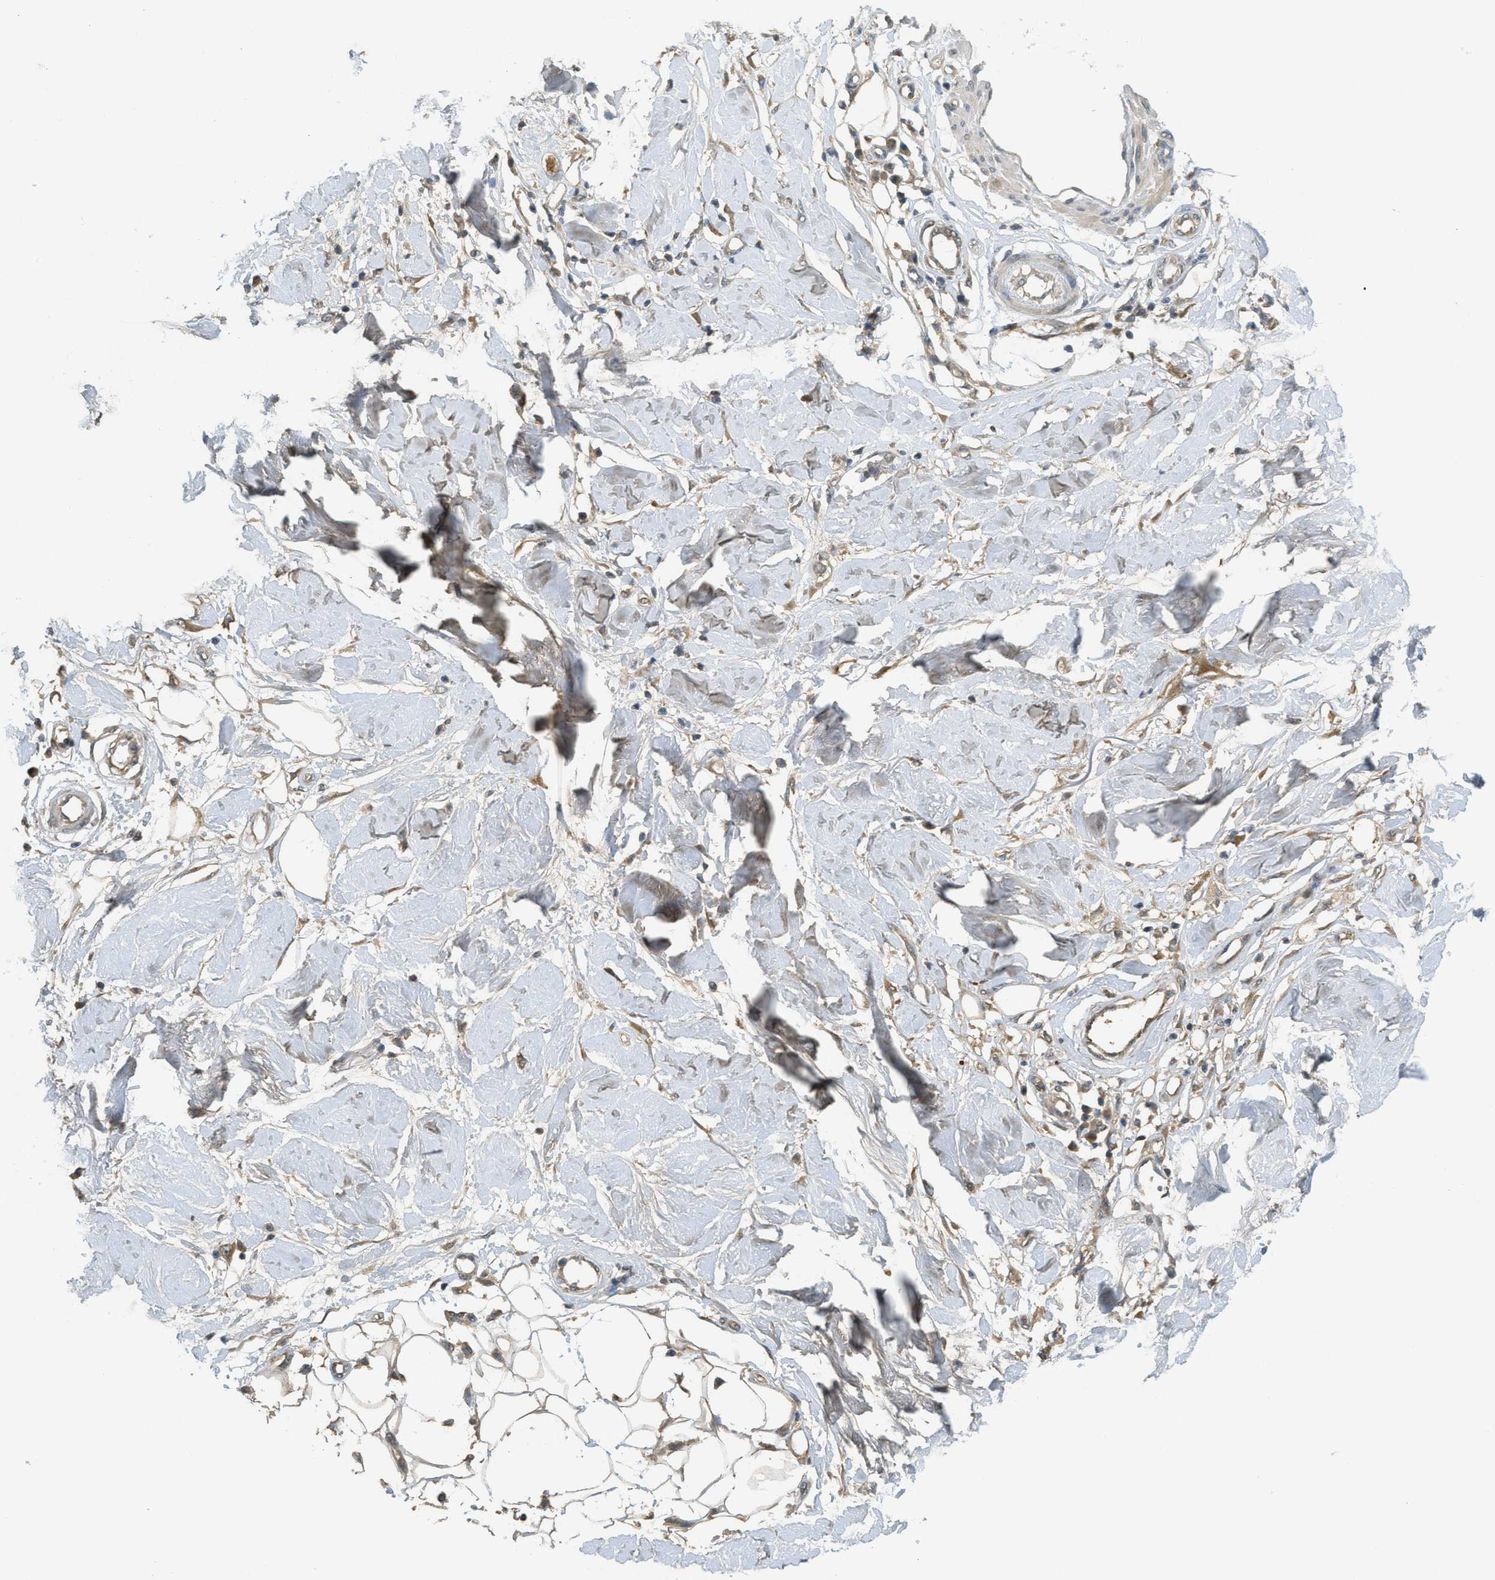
{"staining": {"intensity": "moderate", "quantity": ">75%", "location": "cytoplasmic/membranous"}, "tissue": "adipose tissue", "cell_type": "Adipocytes", "image_type": "normal", "snomed": [{"axis": "morphology", "description": "Normal tissue, NOS"}, {"axis": "morphology", "description": "Squamous cell carcinoma, NOS"}, {"axis": "topography", "description": "Skin"}, {"axis": "topography", "description": "Peripheral nerve tissue"}], "caption": "Benign adipose tissue displays moderate cytoplasmic/membranous staining in about >75% of adipocytes, visualized by immunohistochemistry. (Stains: DAB (3,3'-diaminobenzidine) in brown, nuclei in blue, Microscopy: brightfield microscopy at high magnification).", "gene": "IGF2BP2", "patient": {"sex": "male", "age": 83}}